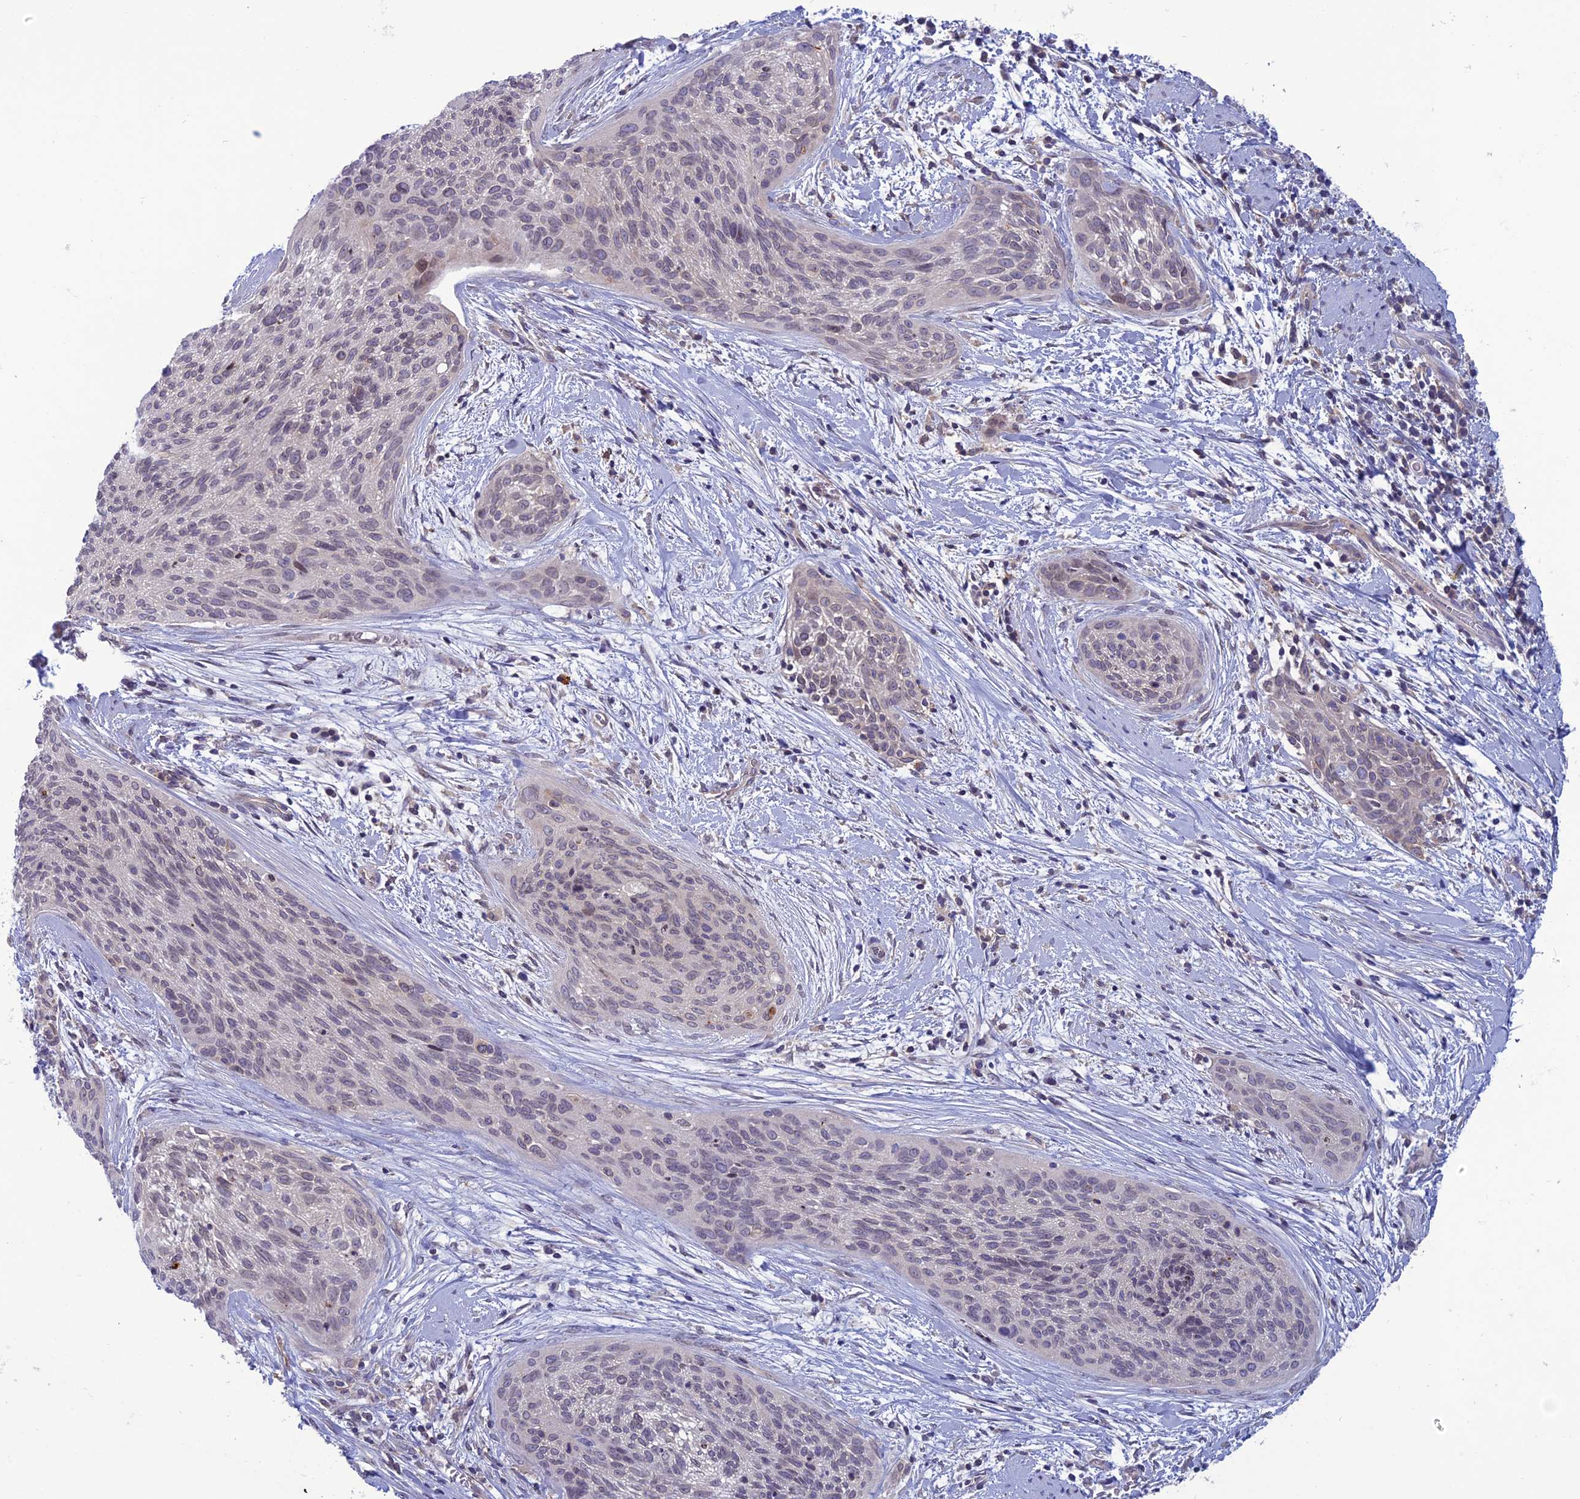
{"staining": {"intensity": "weak", "quantity": "<25%", "location": "nuclear"}, "tissue": "cervical cancer", "cell_type": "Tumor cells", "image_type": "cancer", "snomed": [{"axis": "morphology", "description": "Squamous cell carcinoma, NOS"}, {"axis": "topography", "description": "Cervix"}], "caption": "IHC histopathology image of neoplastic tissue: human squamous cell carcinoma (cervical) stained with DAB (3,3'-diaminobenzidine) displays no significant protein staining in tumor cells.", "gene": "WDR46", "patient": {"sex": "female", "age": 55}}